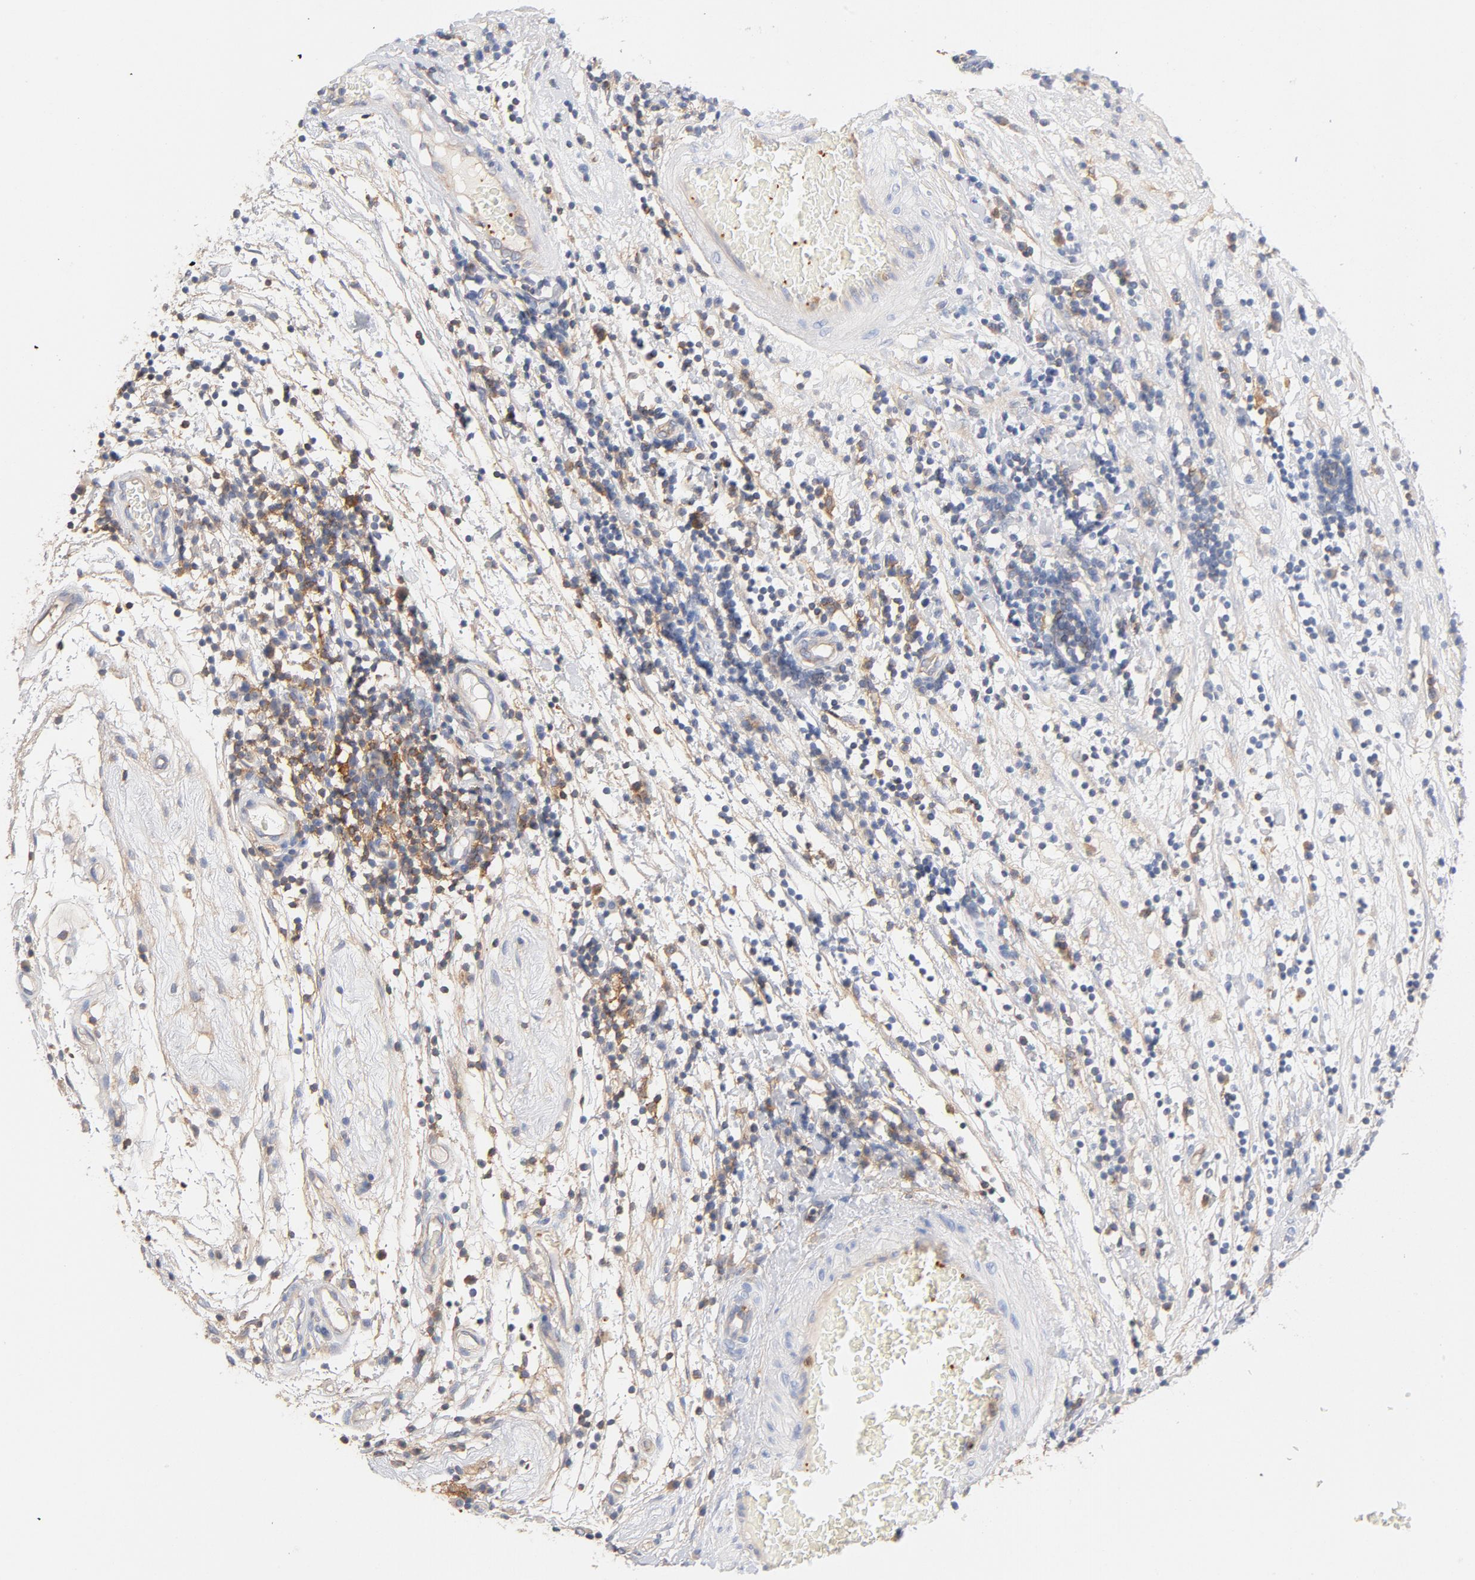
{"staining": {"intensity": "weak", "quantity": "<25%", "location": "cytoplasmic/membranous"}, "tissue": "testis cancer", "cell_type": "Tumor cells", "image_type": "cancer", "snomed": [{"axis": "morphology", "description": "Seminoma, NOS"}, {"axis": "topography", "description": "Testis"}], "caption": "Photomicrograph shows no significant protein staining in tumor cells of testis cancer (seminoma).", "gene": "SRC", "patient": {"sex": "male", "age": 43}}